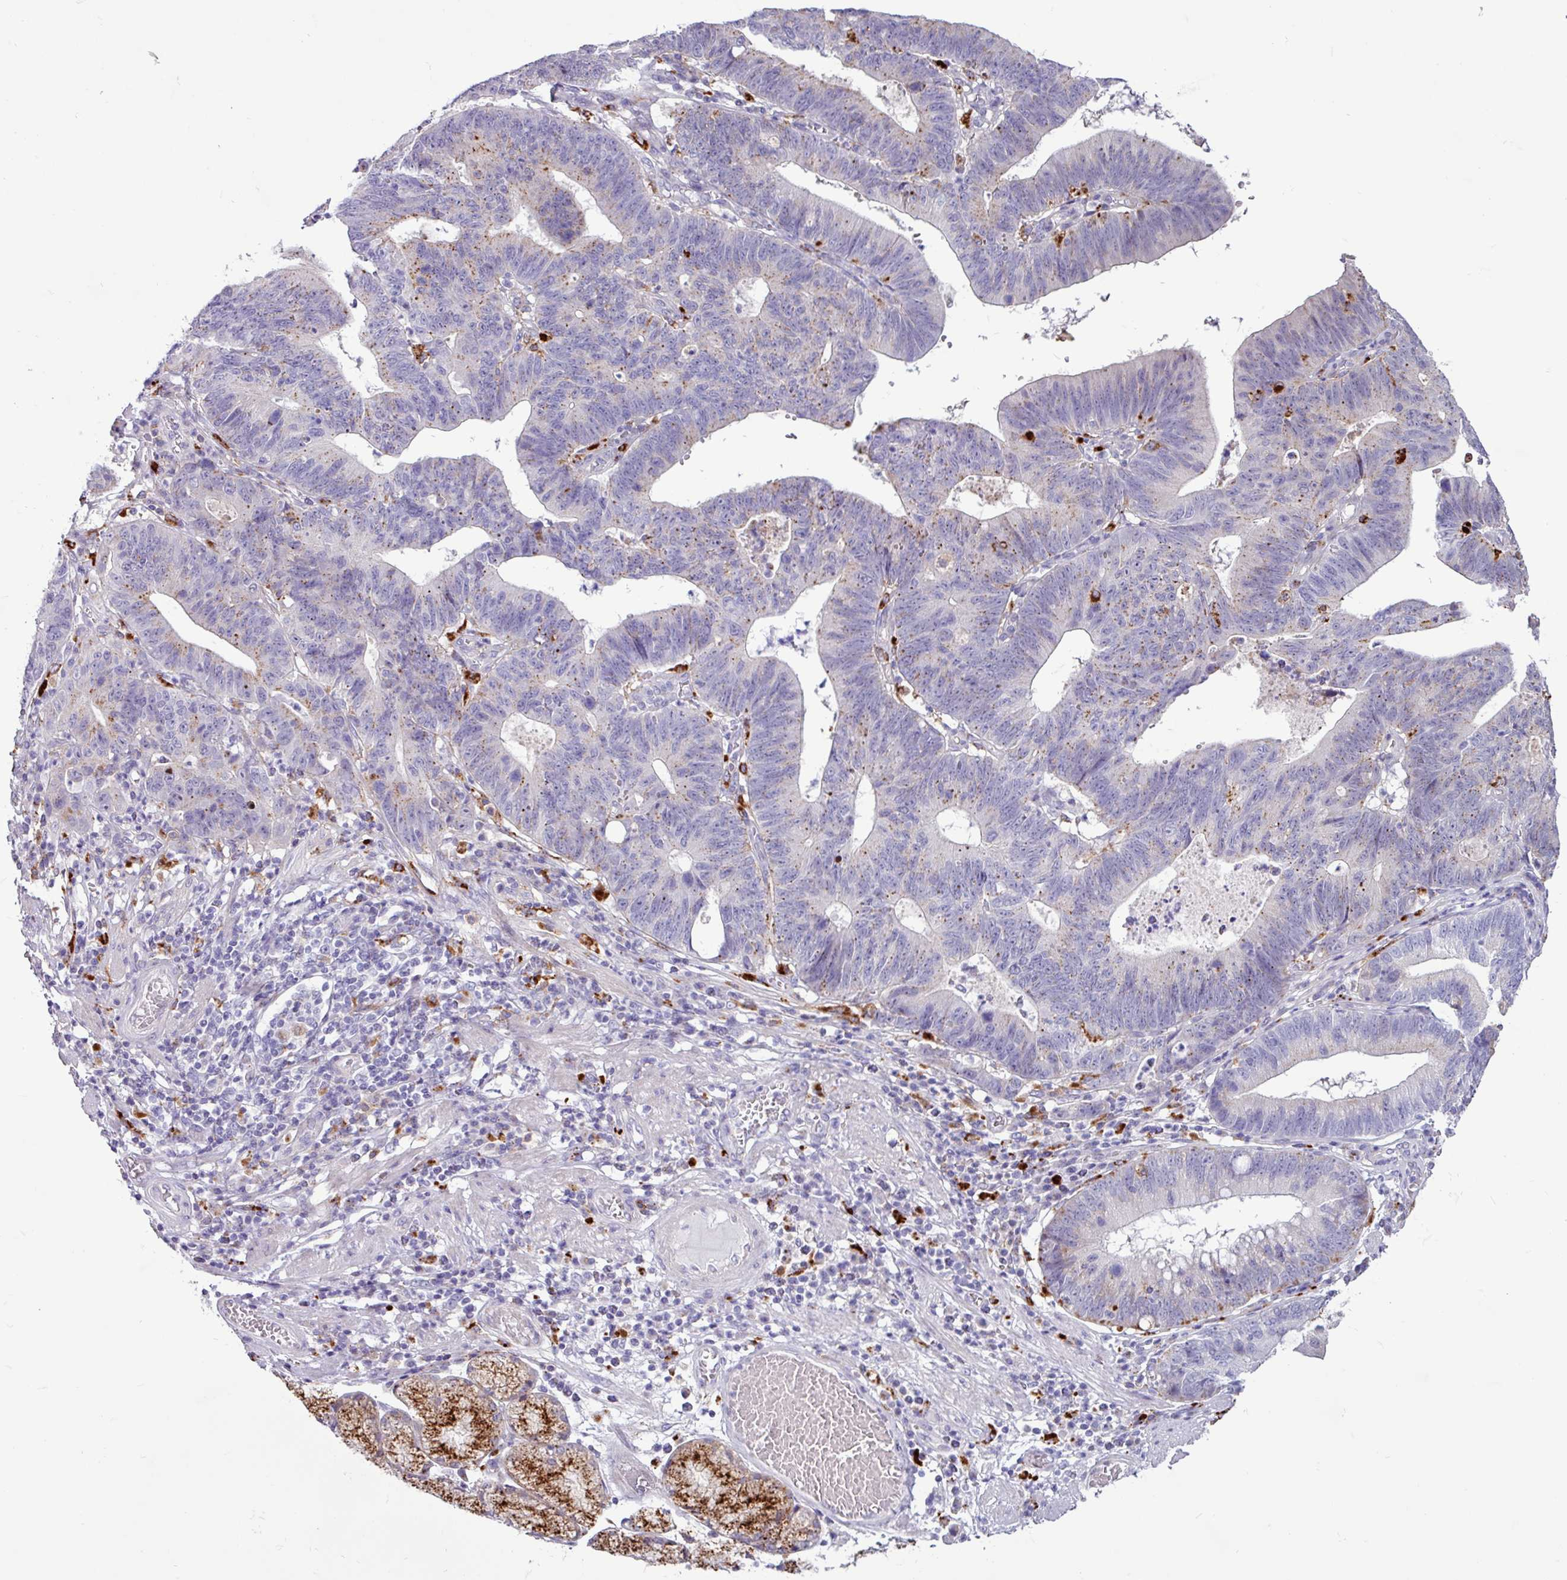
{"staining": {"intensity": "weak", "quantity": "25%-75%", "location": "cytoplasmic/membranous"}, "tissue": "stomach cancer", "cell_type": "Tumor cells", "image_type": "cancer", "snomed": [{"axis": "morphology", "description": "Adenocarcinoma, NOS"}, {"axis": "topography", "description": "Stomach"}], "caption": "Immunohistochemical staining of adenocarcinoma (stomach) exhibits weak cytoplasmic/membranous protein staining in about 25%-75% of tumor cells.", "gene": "AMIGO2", "patient": {"sex": "male", "age": 59}}